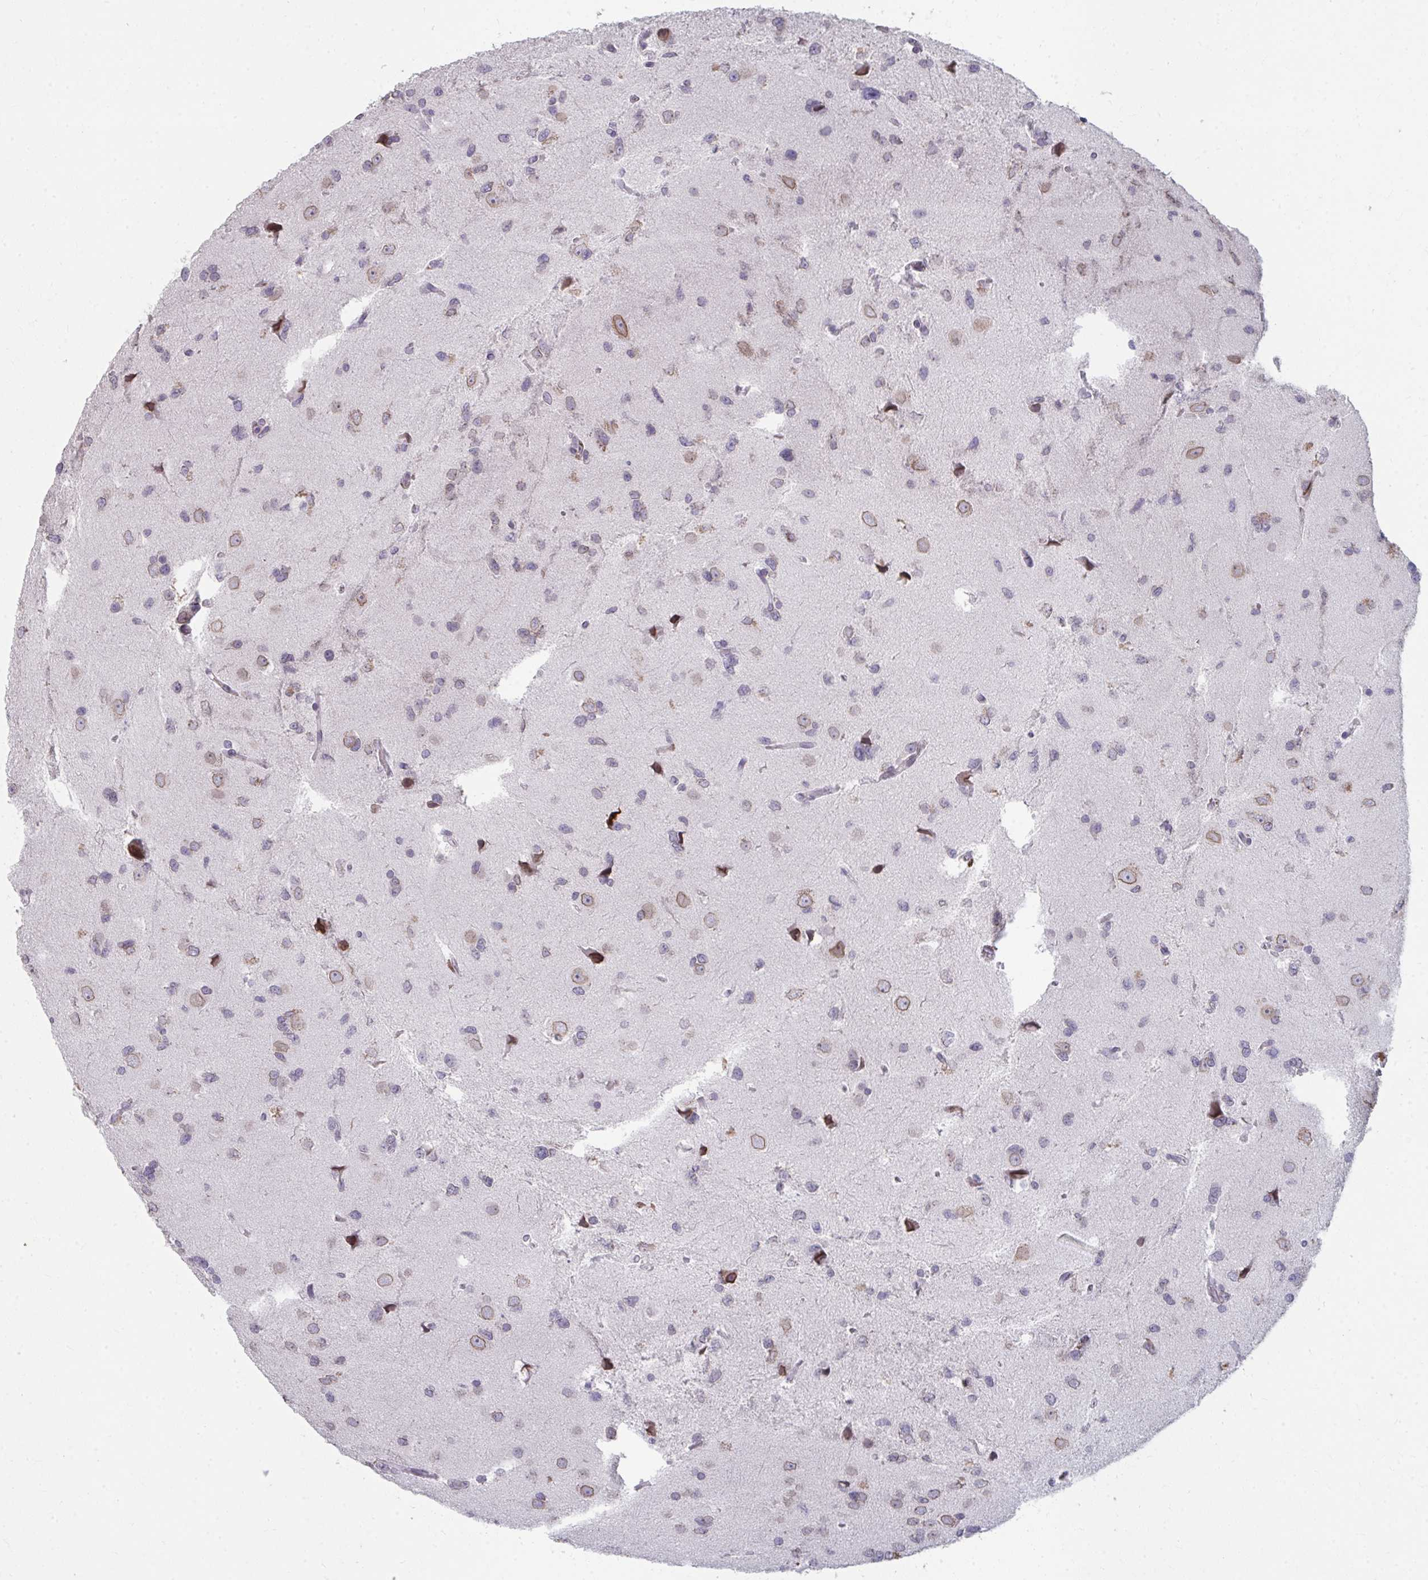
{"staining": {"intensity": "weak", "quantity": "<25%", "location": "nuclear"}, "tissue": "glioma", "cell_type": "Tumor cells", "image_type": "cancer", "snomed": [{"axis": "morphology", "description": "Glioma, malignant, Low grade"}, {"axis": "topography", "description": "Brain"}], "caption": "DAB immunohistochemical staining of glioma reveals no significant positivity in tumor cells.", "gene": "NUP133", "patient": {"sex": "female", "age": 55}}